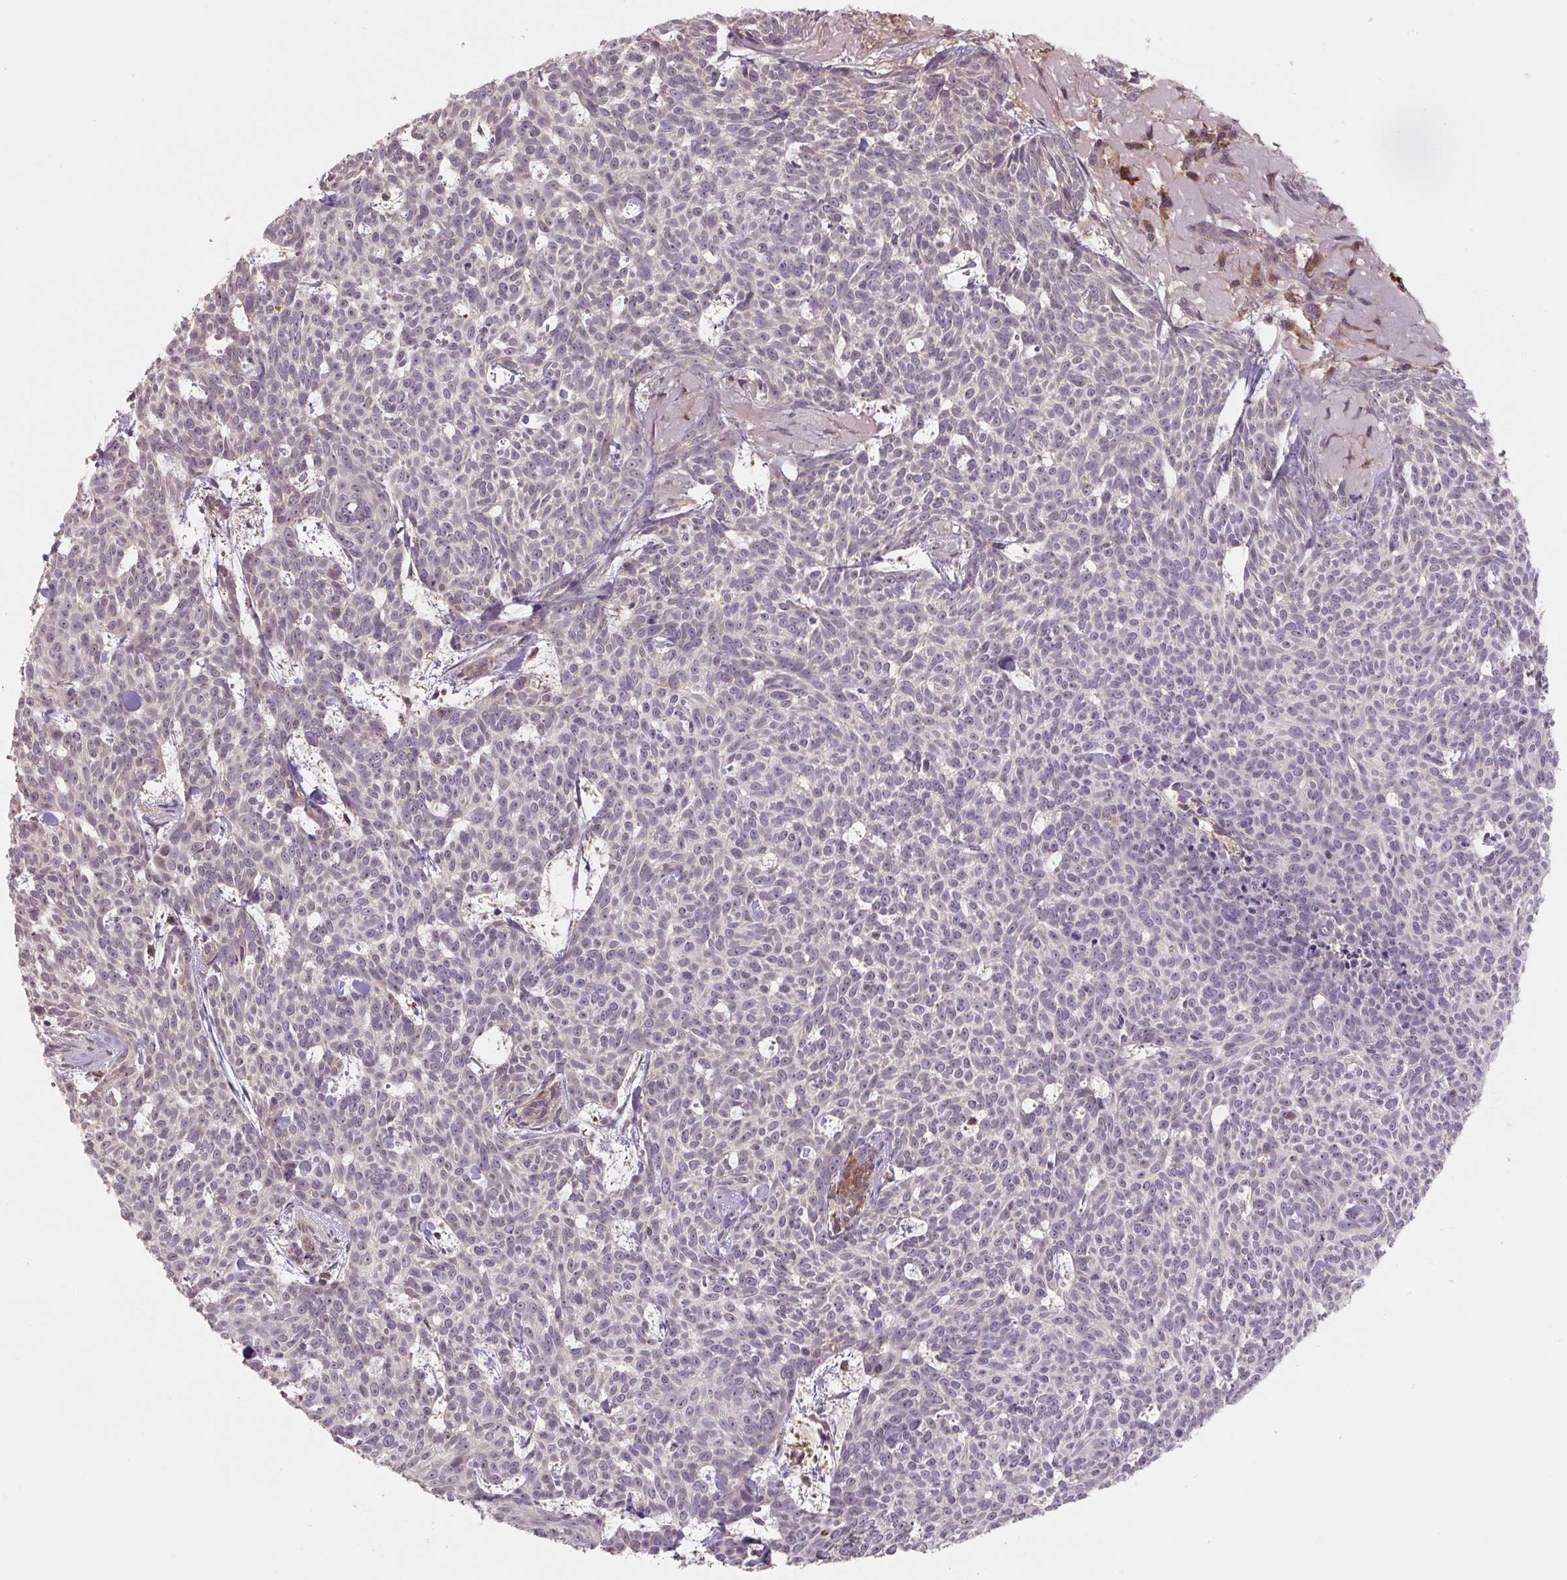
{"staining": {"intensity": "negative", "quantity": "none", "location": "none"}, "tissue": "skin cancer", "cell_type": "Tumor cells", "image_type": "cancer", "snomed": [{"axis": "morphology", "description": "Basal cell carcinoma"}, {"axis": "topography", "description": "Skin"}], "caption": "This is an IHC micrograph of human skin cancer. There is no positivity in tumor cells.", "gene": "C2orf73", "patient": {"sex": "female", "age": 93}}